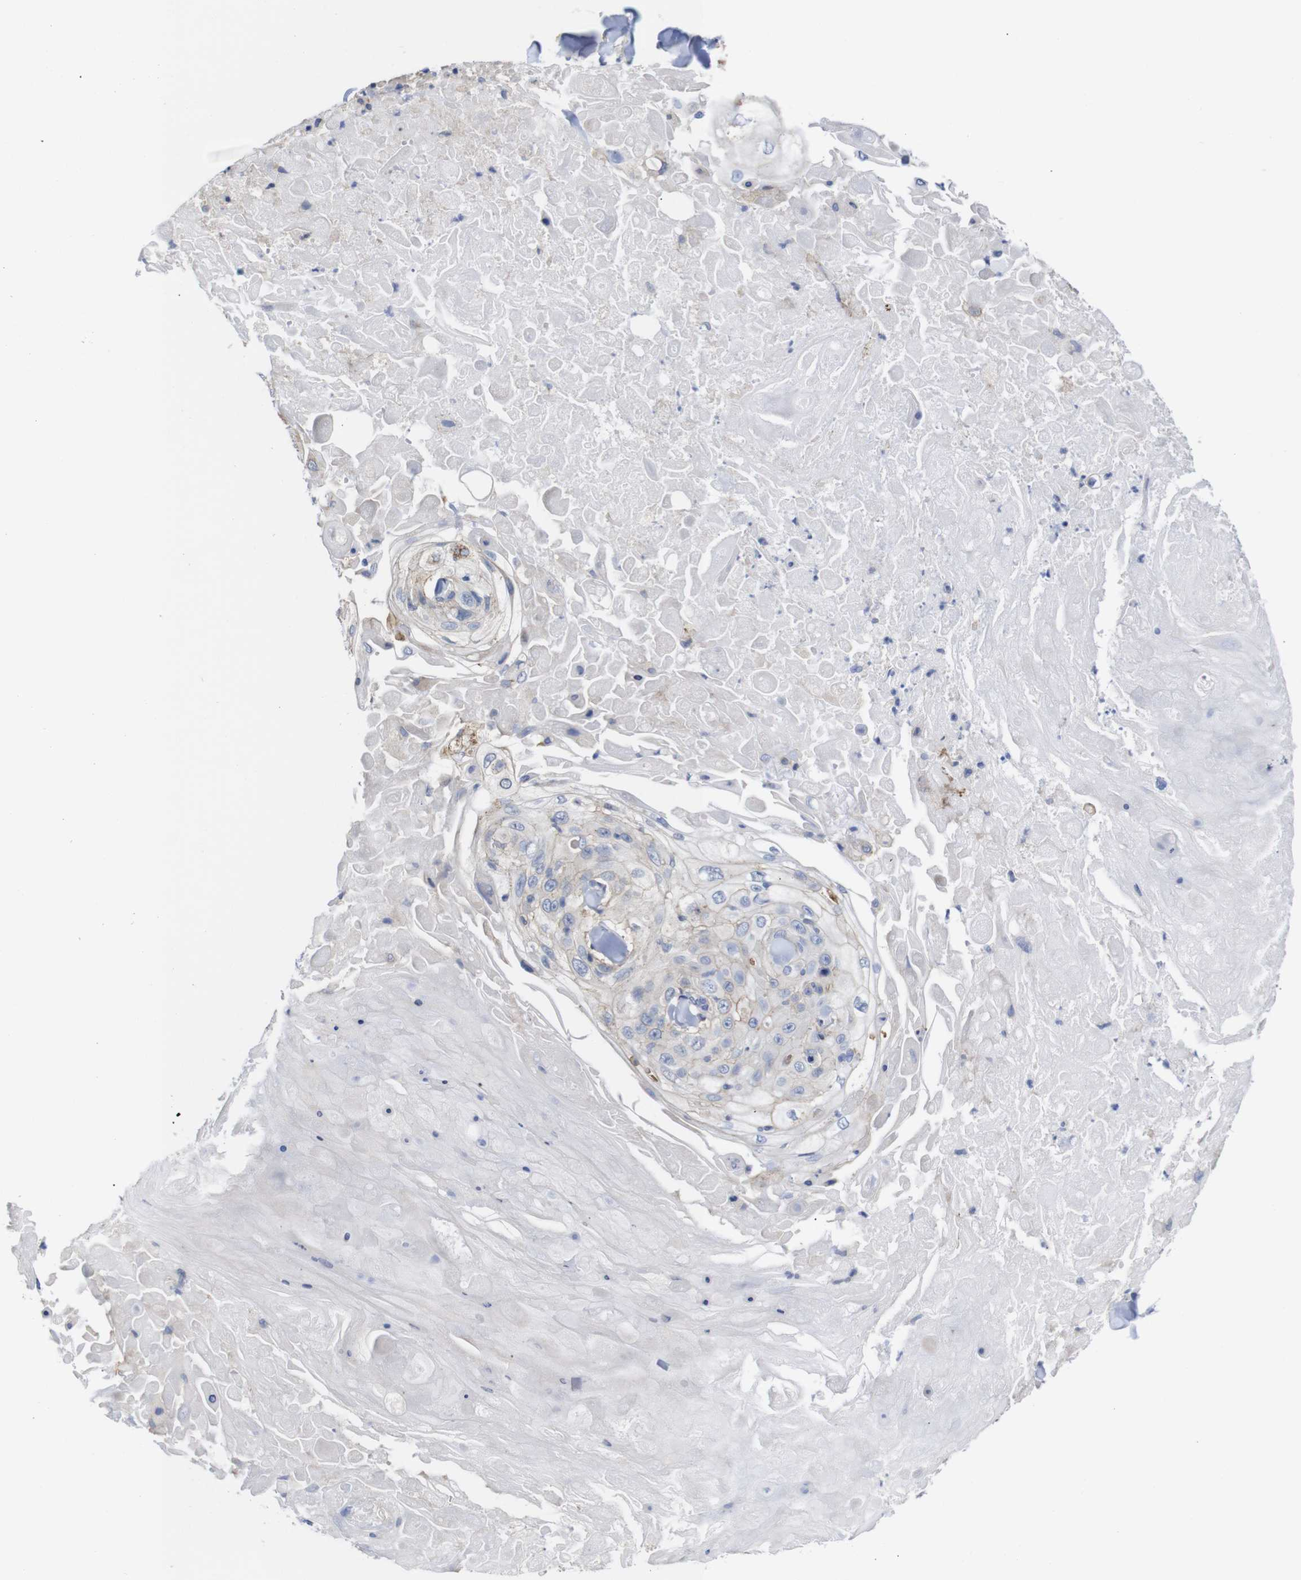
{"staining": {"intensity": "weak", "quantity": "<25%", "location": "cytoplasmic/membranous"}, "tissue": "skin cancer", "cell_type": "Tumor cells", "image_type": "cancer", "snomed": [{"axis": "morphology", "description": "Squamous cell carcinoma, NOS"}, {"axis": "topography", "description": "Skin"}], "caption": "Photomicrograph shows no significant protein expression in tumor cells of squamous cell carcinoma (skin). (Immunohistochemistry, brightfield microscopy, high magnification).", "gene": "TCEAL9", "patient": {"sex": "male", "age": 86}}